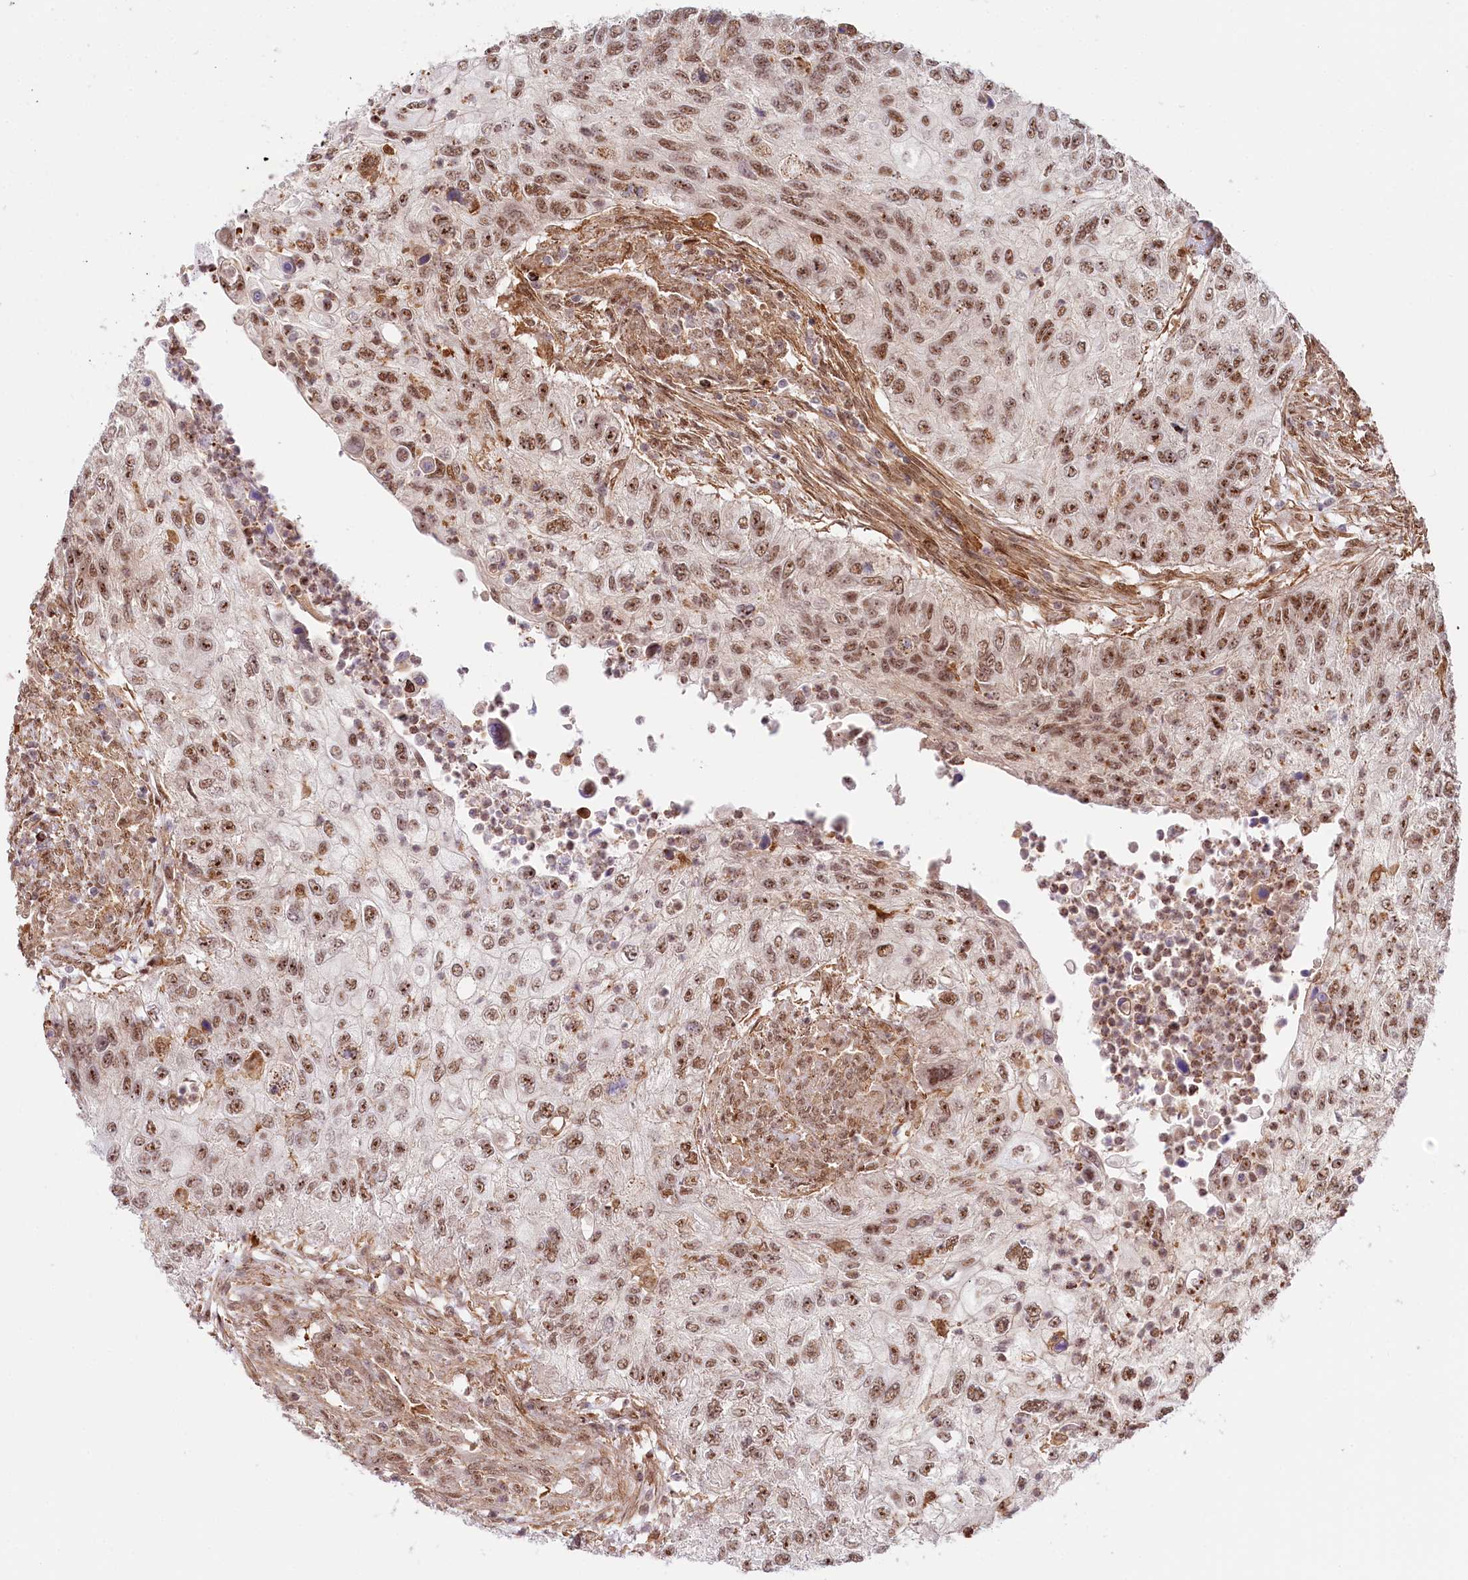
{"staining": {"intensity": "moderate", "quantity": ">75%", "location": "nuclear"}, "tissue": "urothelial cancer", "cell_type": "Tumor cells", "image_type": "cancer", "snomed": [{"axis": "morphology", "description": "Urothelial carcinoma, High grade"}, {"axis": "topography", "description": "Urinary bladder"}], "caption": "High-grade urothelial carcinoma stained with DAB IHC demonstrates medium levels of moderate nuclear expression in about >75% of tumor cells.", "gene": "TUBGCP2", "patient": {"sex": "female", "age": 60}}